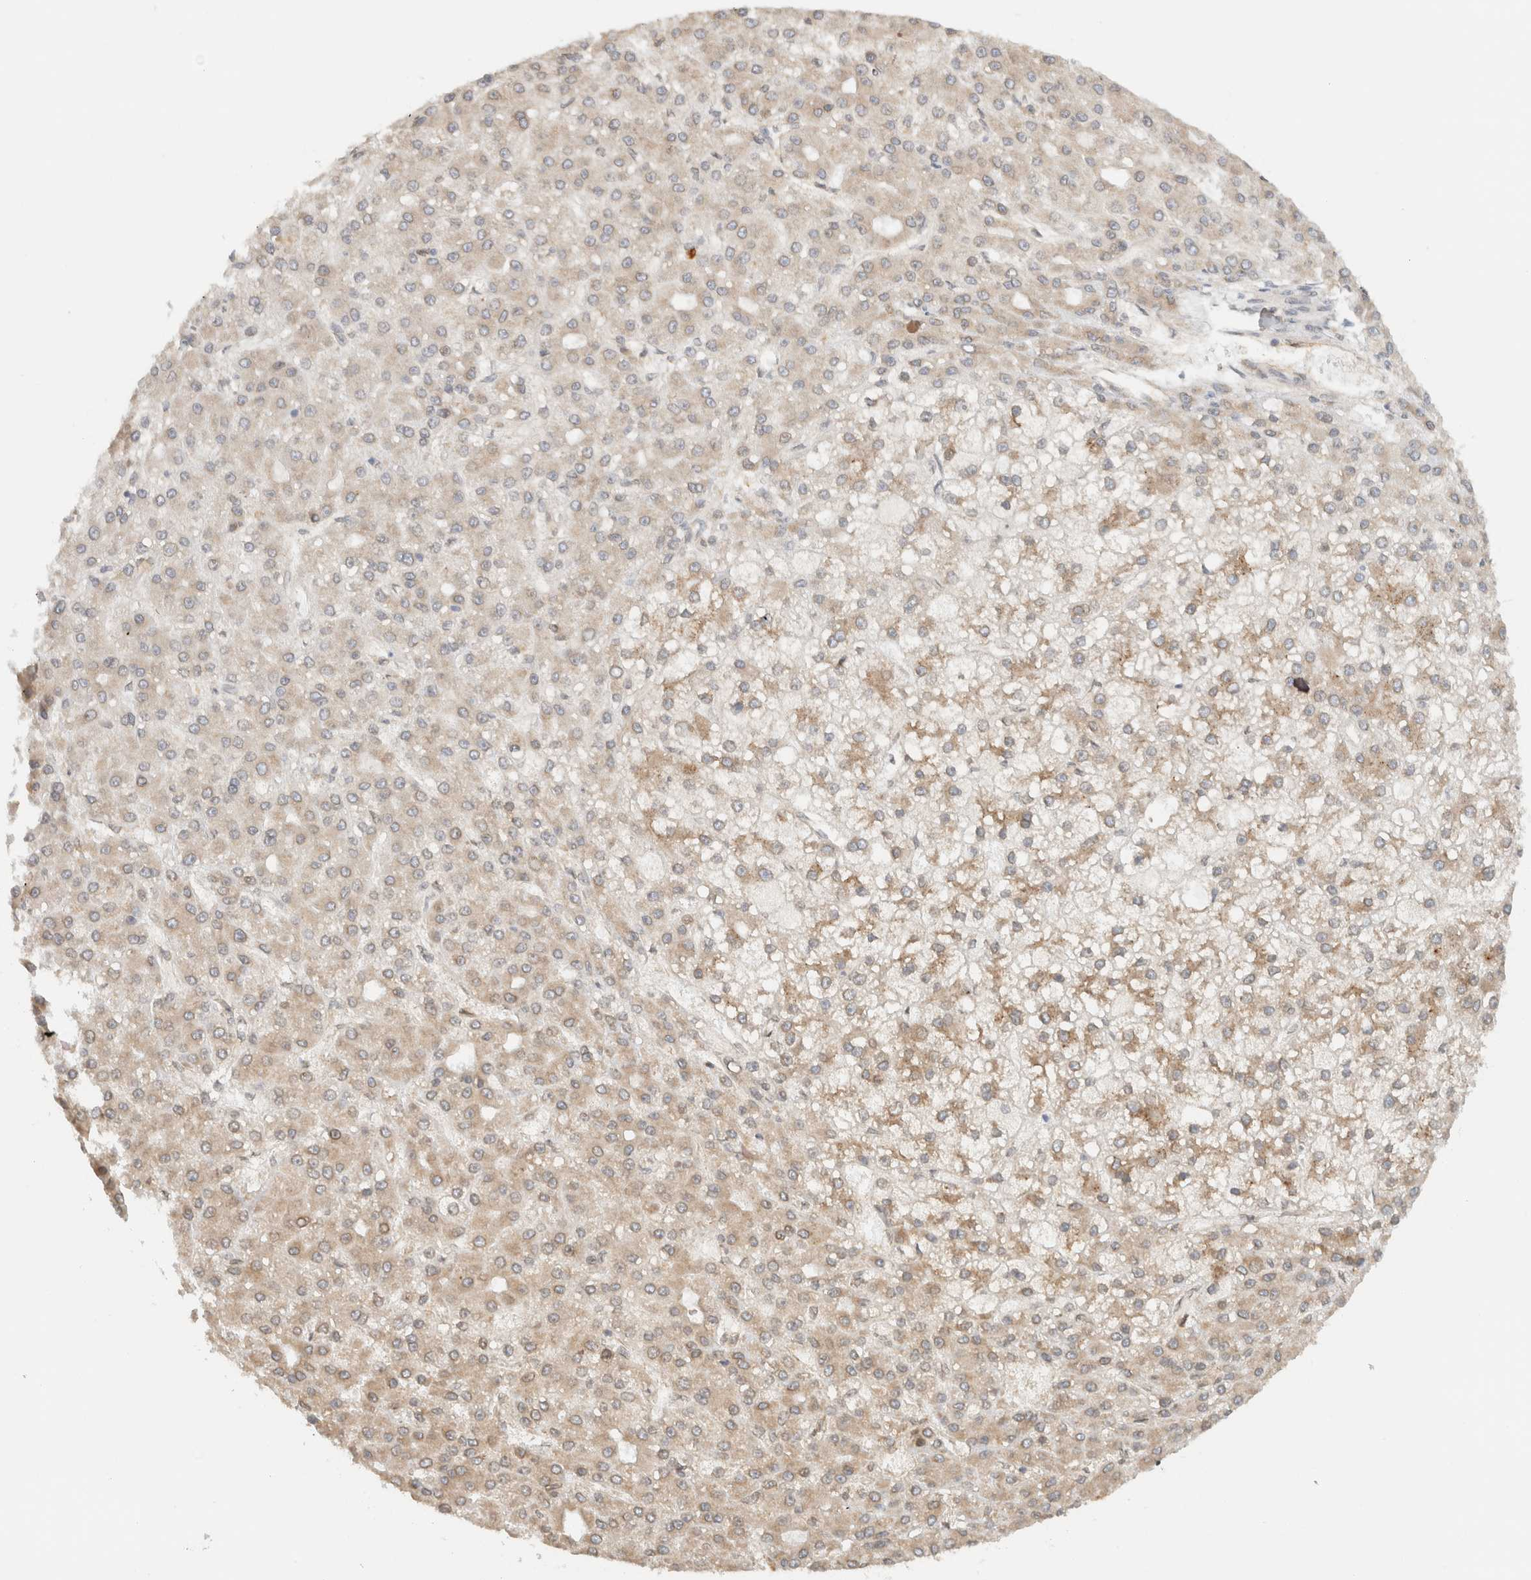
{"staining": {"intensity": "weak", "quantity": "25%-75%", "location": "cytoplasmic/membranous"}, "tissue": "liver cancer", "cell_type": "Tumor cells", "image_type": "cancer", "snomed": [{"axis": "morphology", "description": "Carcinoma, Hepatocellular, NOS"}, {"axis": "topography", "description": "Liver"}], "caption": "Tumor cells display low levels of weak cytoplasmic/membranous expression in about 25%-75% of cells in human hepatocellular carcinoma (liver). Using DAB (3,3'-diaminobenzidine) (brown) and hematoxylin (blue) stains, captured at high magnification using brightfield microscopy.", "gene": "ARFGEF2", "patient": {"sex": "male", "age": 67}}